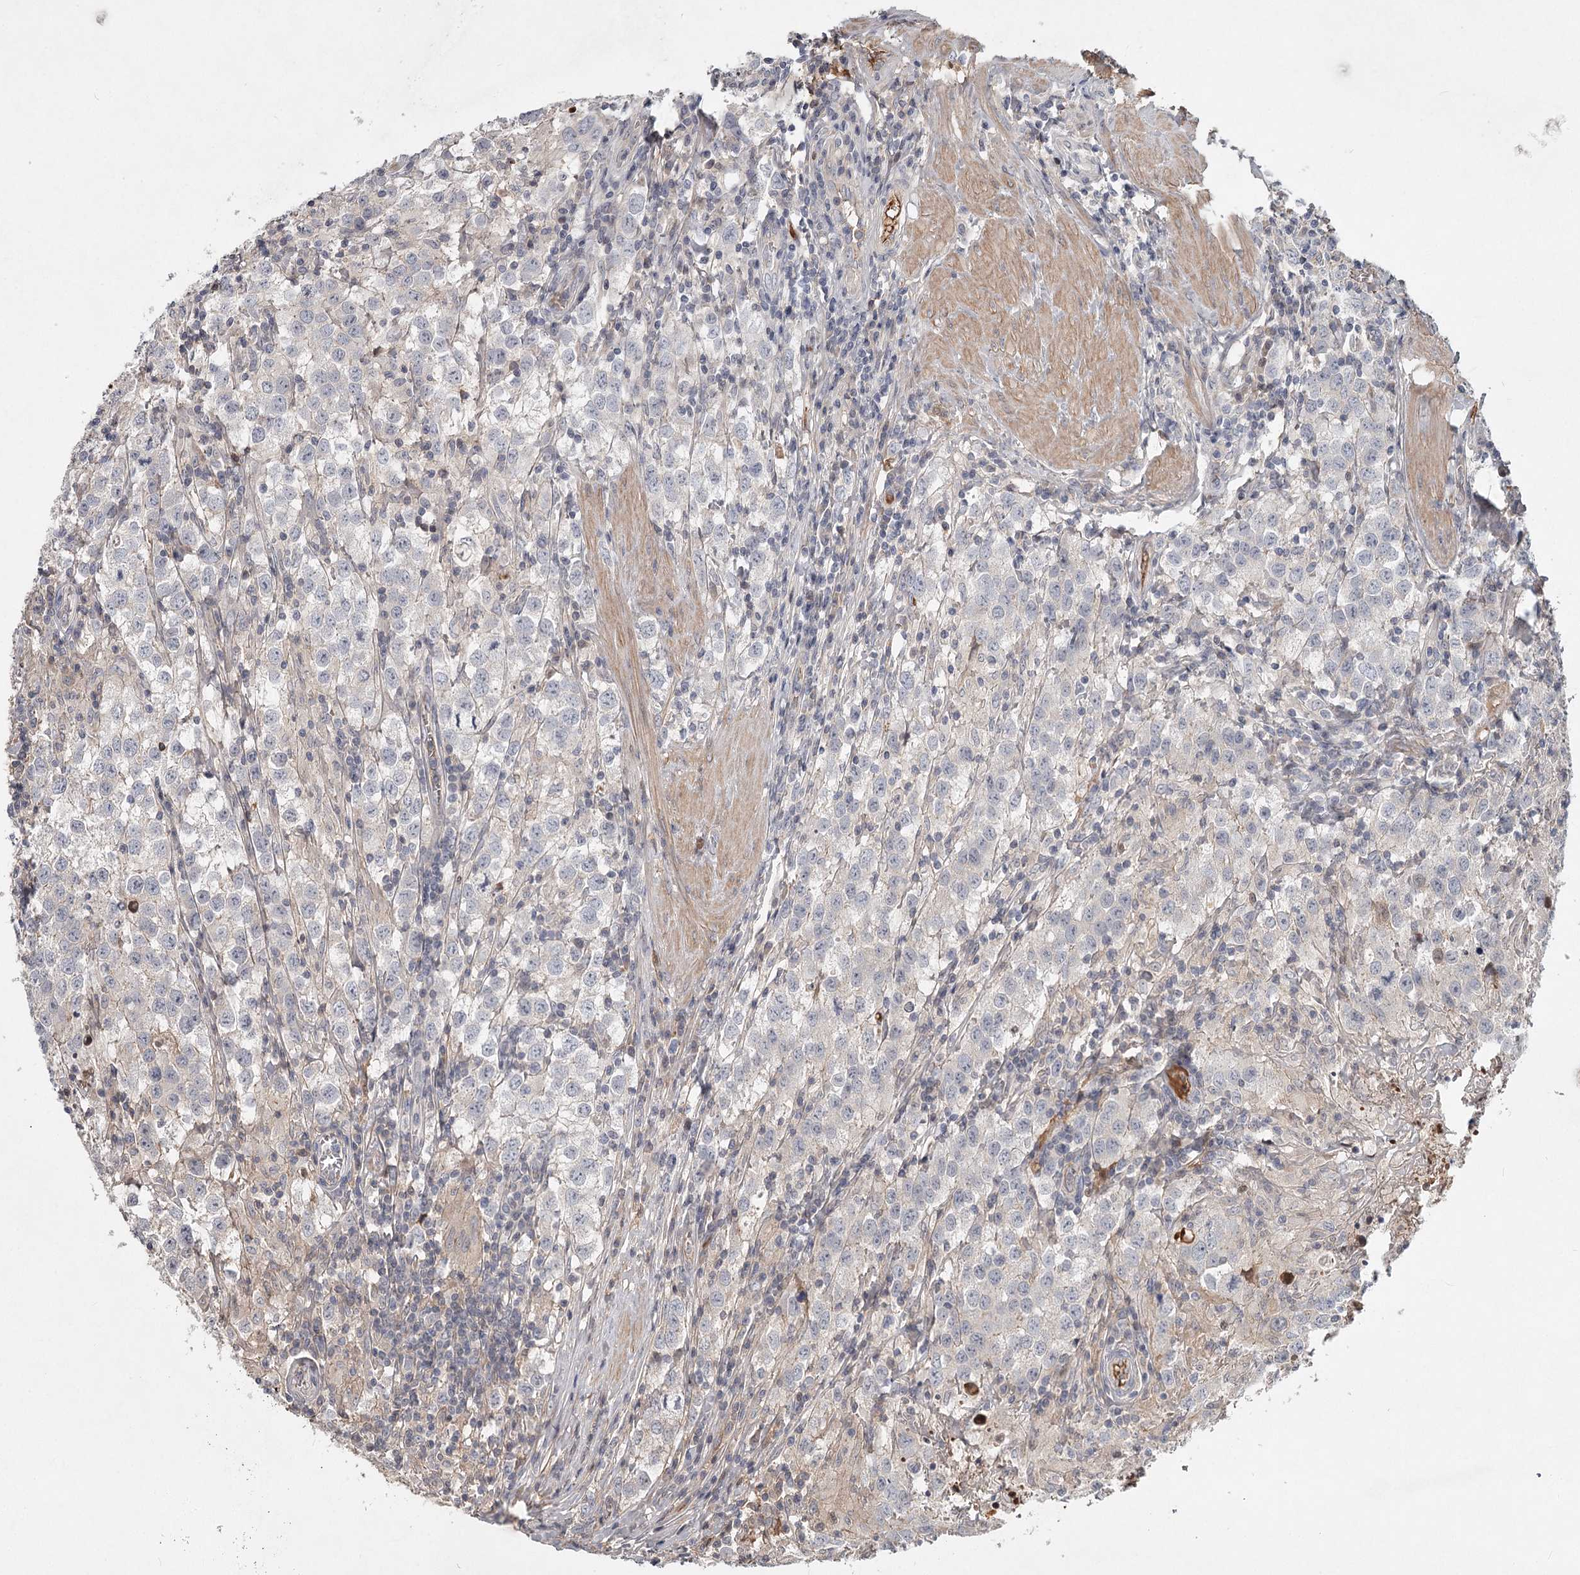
{"staining": {"intensity": "negative", "quantity": "none", "location": "none"}, "tissue": "testis cancer", "cell_type": "Tumor cells", "image_type": "cancer", "snomed": [{"axis": "morphology", "description": "Seminoma, NOS"}, {"axis": "morphology", "description": "Carcinoma, Embryonal, NOS"}, {"axis": "topography", "description": "Testis"}], "caption": "The image reveals no significant positivity in tumor cells of testis embryonal carcinoma. (DAB (3,3'-diaminobenzidine) IHC, high magnification).", "gene": "DHRS9", "patient": {"sex": "male", "age": 43}}